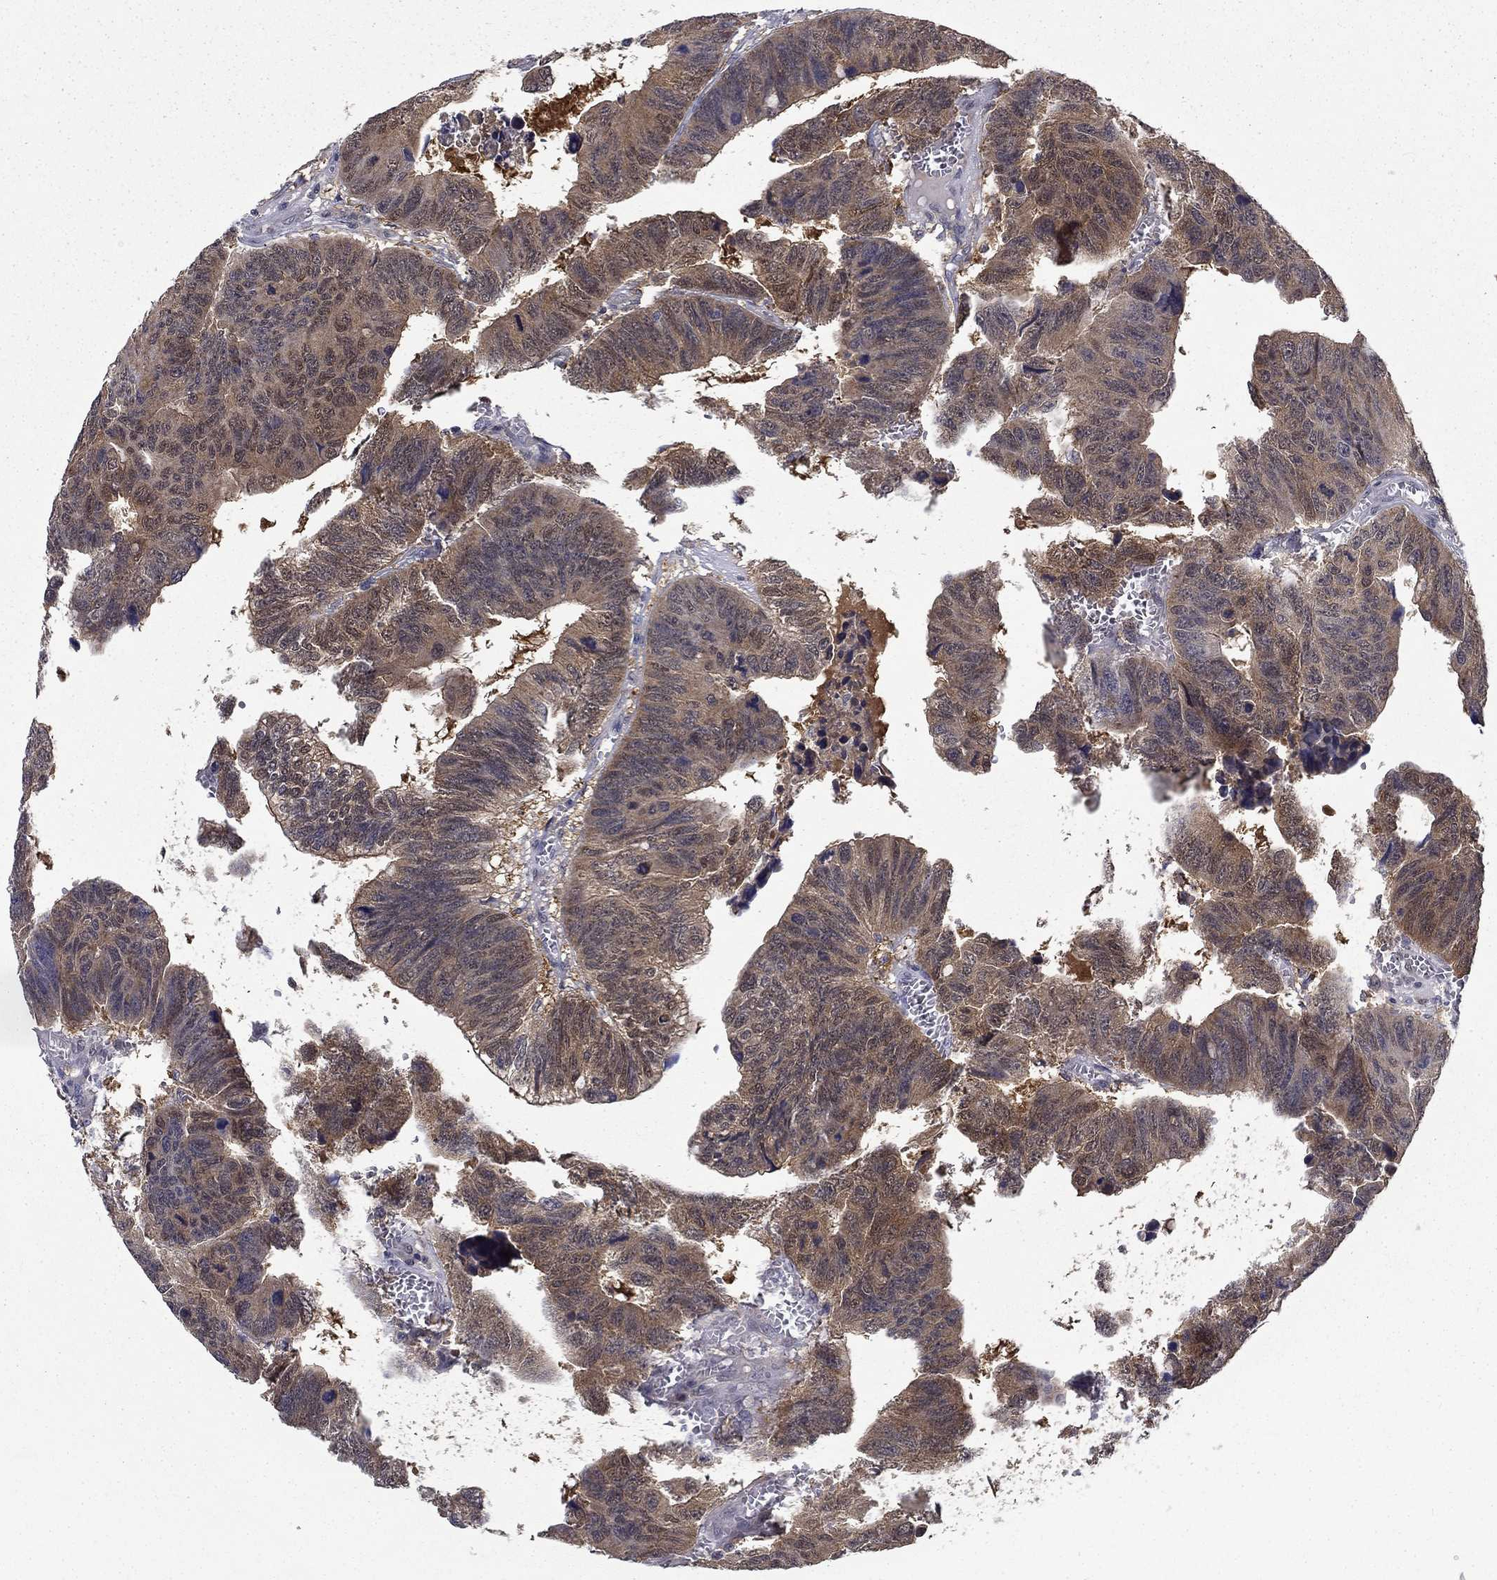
{"staining": {"intensity": "weak", "quantity": "25%-75%", "location": "cytoplasmic/membranous"}, "tissue": "colorectal cancer", "cell_type": "Tumor cells", "image_type": "cancer", "snomed": [{"axis": "morphology", "description": "Adenocarcinoma, NOS"}, {"axis": "topography", "description": "Appendix"}, {"axis": "topography", "description": "Colon"}, {"axis": "topography", "description": "Cecum"}, {"axis": "topography", "description": "Colon asc"}], "caption": "DAB immunohistochemical staining of adenocarcinoma (colorectal) displays weak cytoplasmic/membranous protein positivity in approximately 25%-75% of tumor cells.", "gene": "NIT2", "patient": {"sex": "female", "age": 85}}